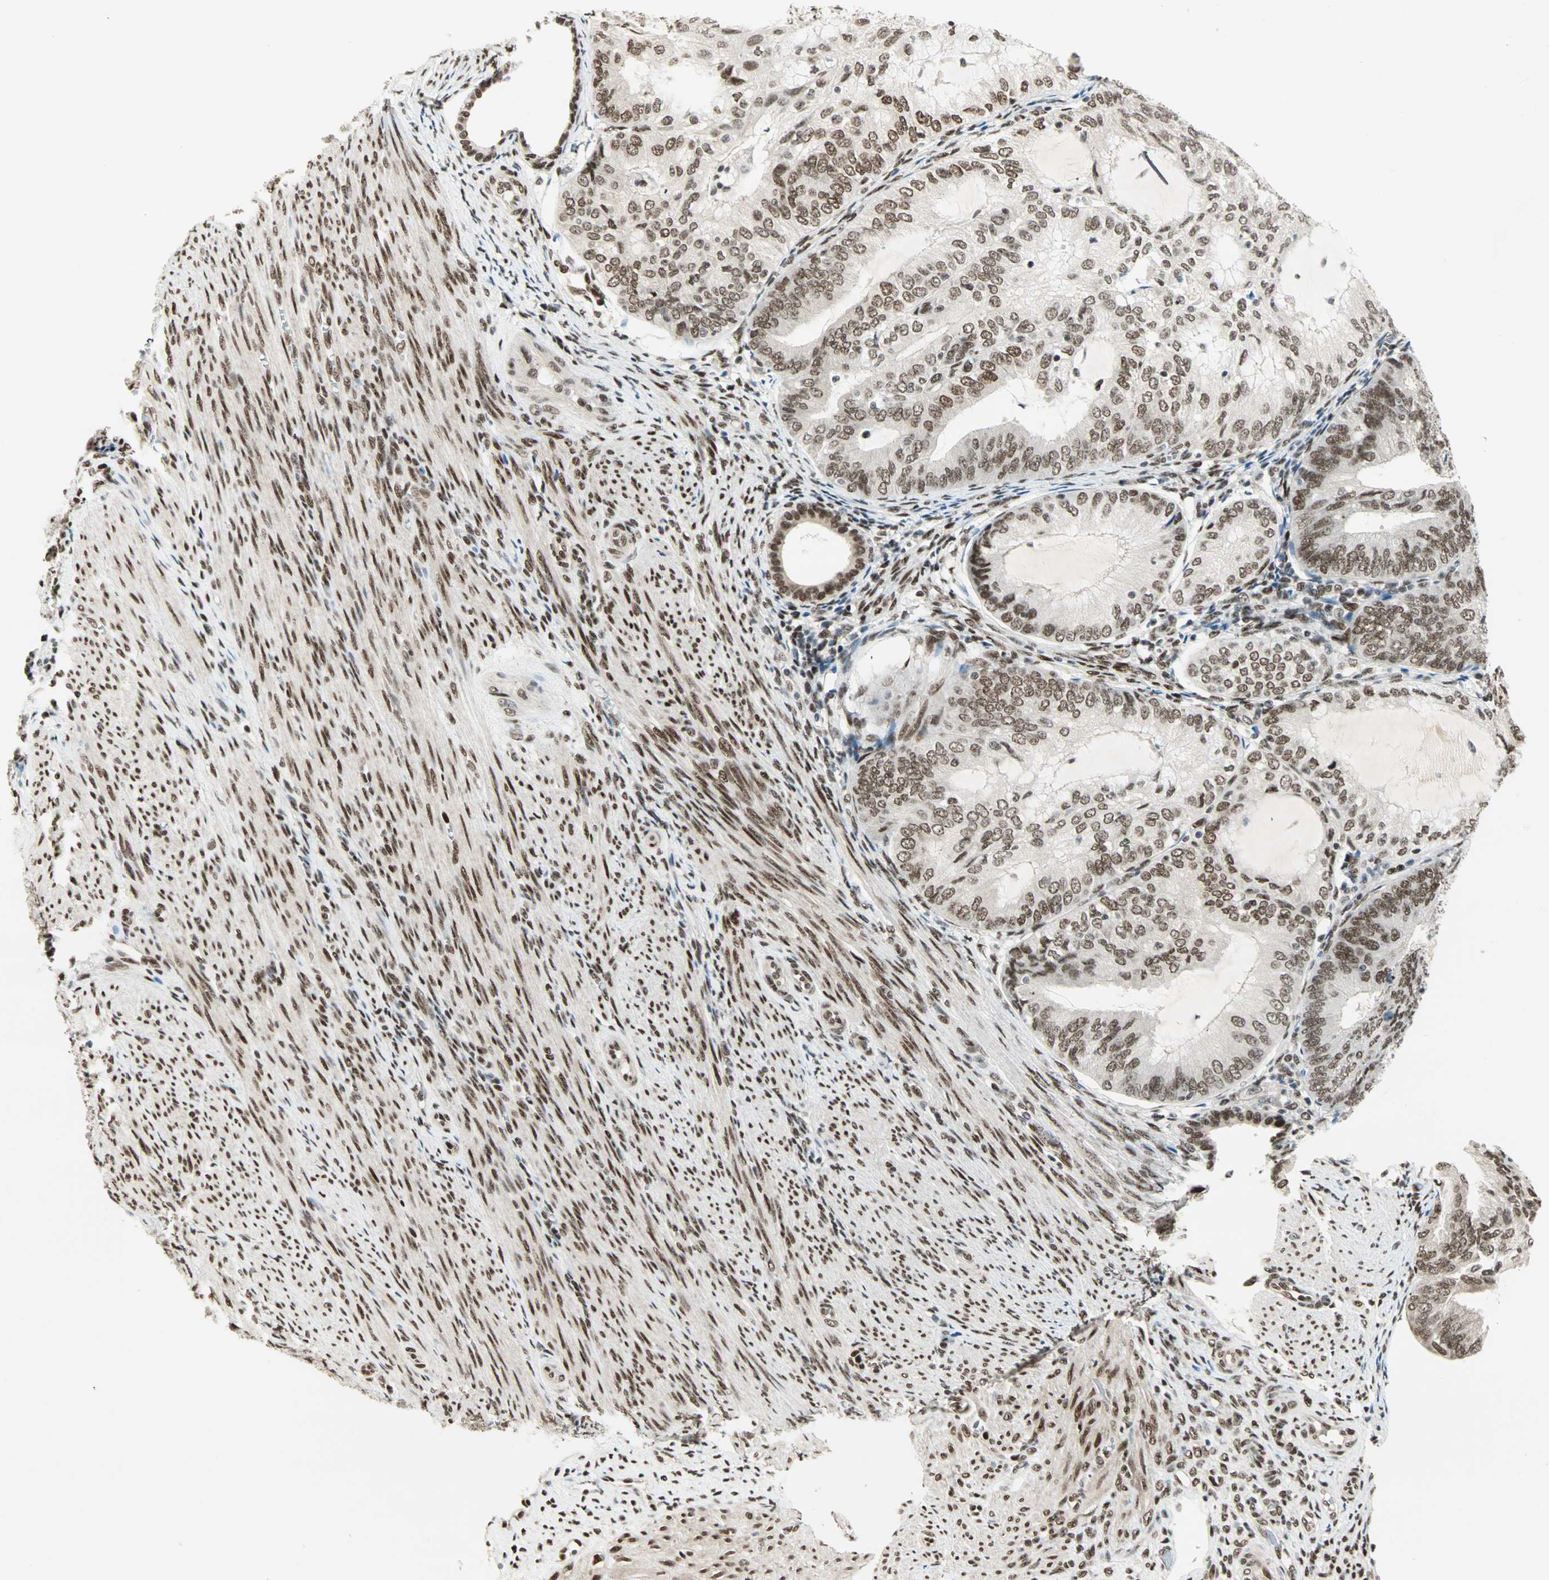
{"staining": {"intensity": "moderate", "quantity": ">75%", "location": "nuclear"}, "tissue": "endometrial cancer", "cell_type": "Tumor cells", "image_type": "cancer", "snomed": [{"axis": "morphology", "description": "Adenocarcinoma, NOS"}, {"axis": "topography", "description": "Endometrium"}], "caption": "IHC staining of endometrial cancer (adenocarcinoma), which reveals medium levels of moderate nuclear expression in approximately >75% of tumor cells indicating moderate nuclear protein staining. The staining was performed using DAB (3,3'-diaminobenzidine) (brown) for protein detection and nuclei were counterstained in hematoxylin (blue).", "gene": "BLM", "patient": {"sex": "female", "age": 81}}